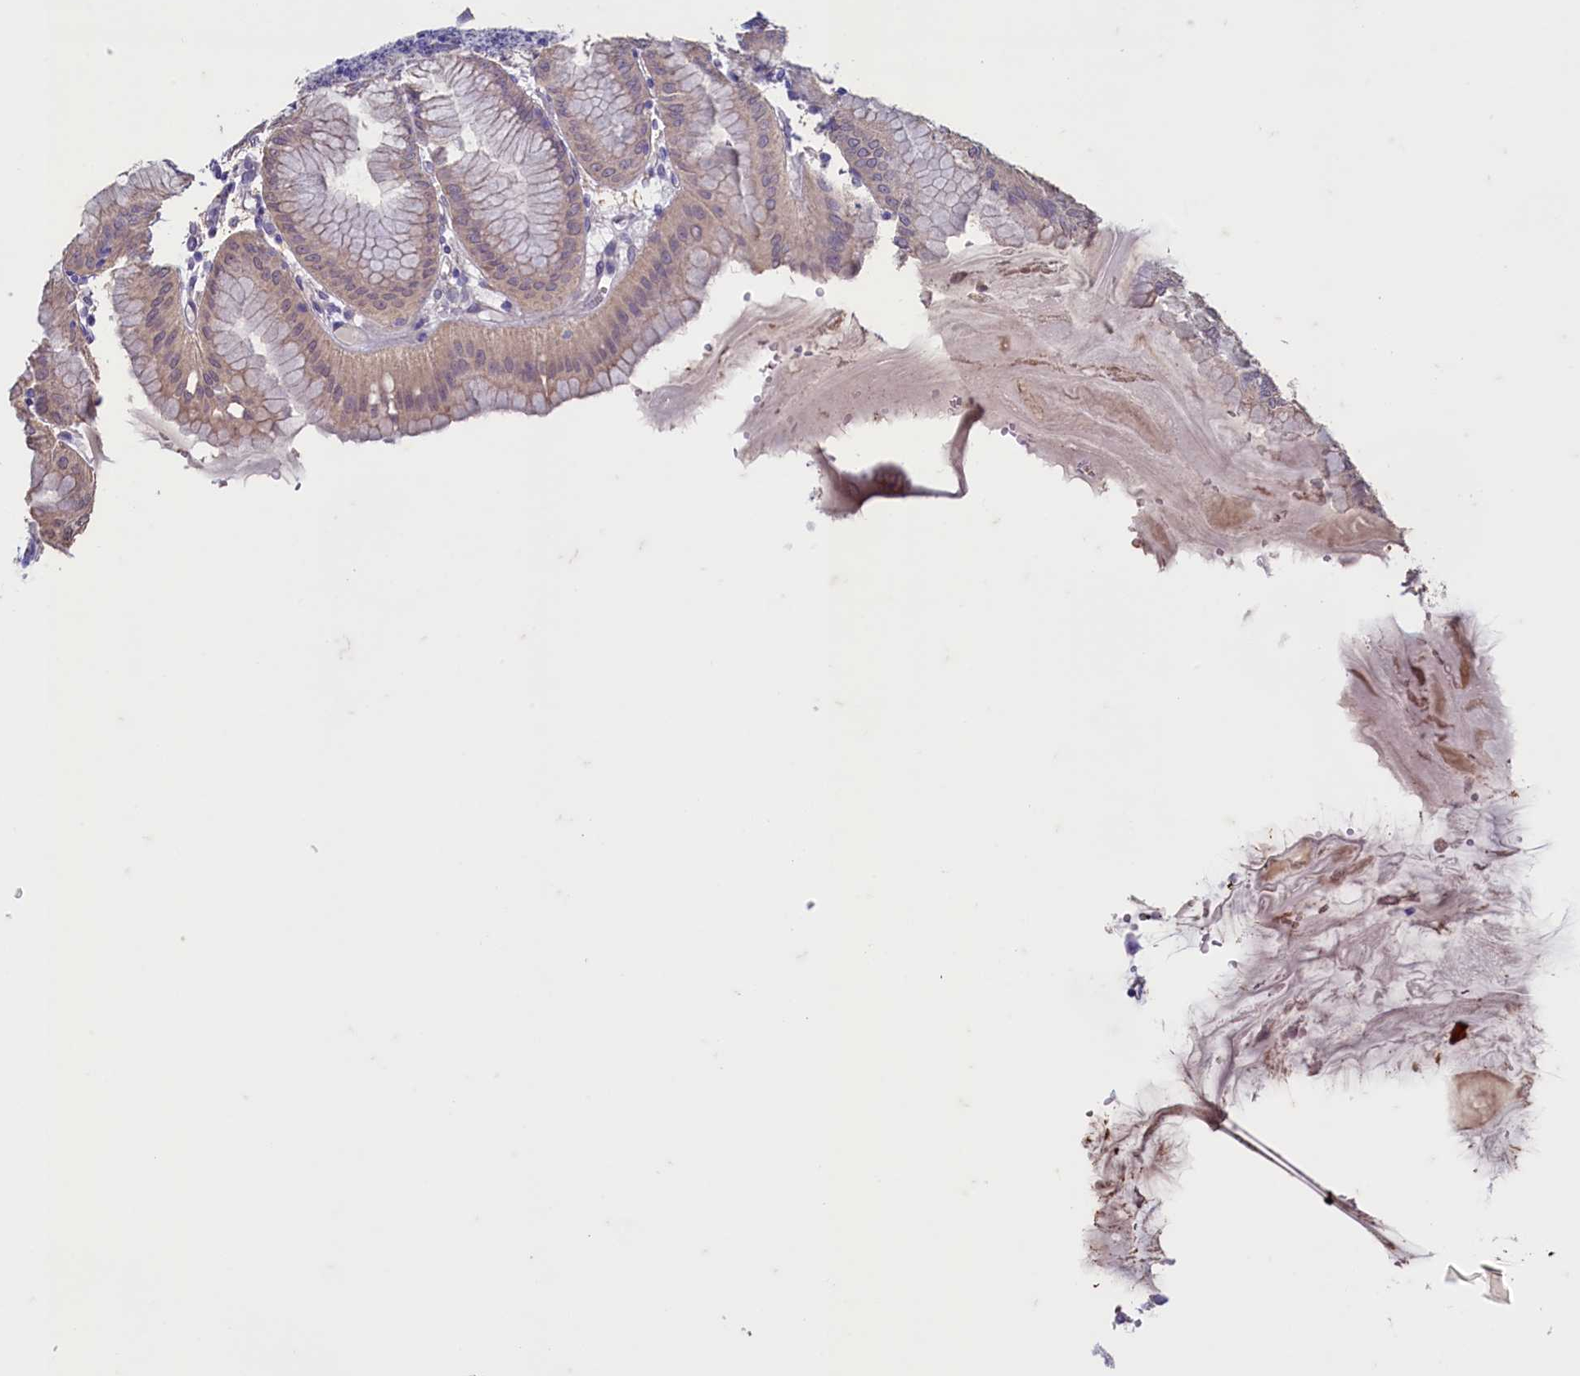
{"staining": {"intensity": "weak", "quantity": ">75%", "location": "cytoplasmic/membranous"}, "tissue": "stomach", "cell_type": "Glandular cells", "image_type": "normal", "snomed": [{"axis": "morphology", "description": "Normal tissue, NOS"}, {"axis": "topography", "description": "Stomach, lower"}], "caption": "Immunohistochemistry (IHC) (DAB) staining of unremarkable stomach demonstrates weak cytoplasmic/membranous protein positivity in about >75% of glandular cells.", "gene": "MAP1LC3A", "patient": {"sex": "male", "age": 71}}